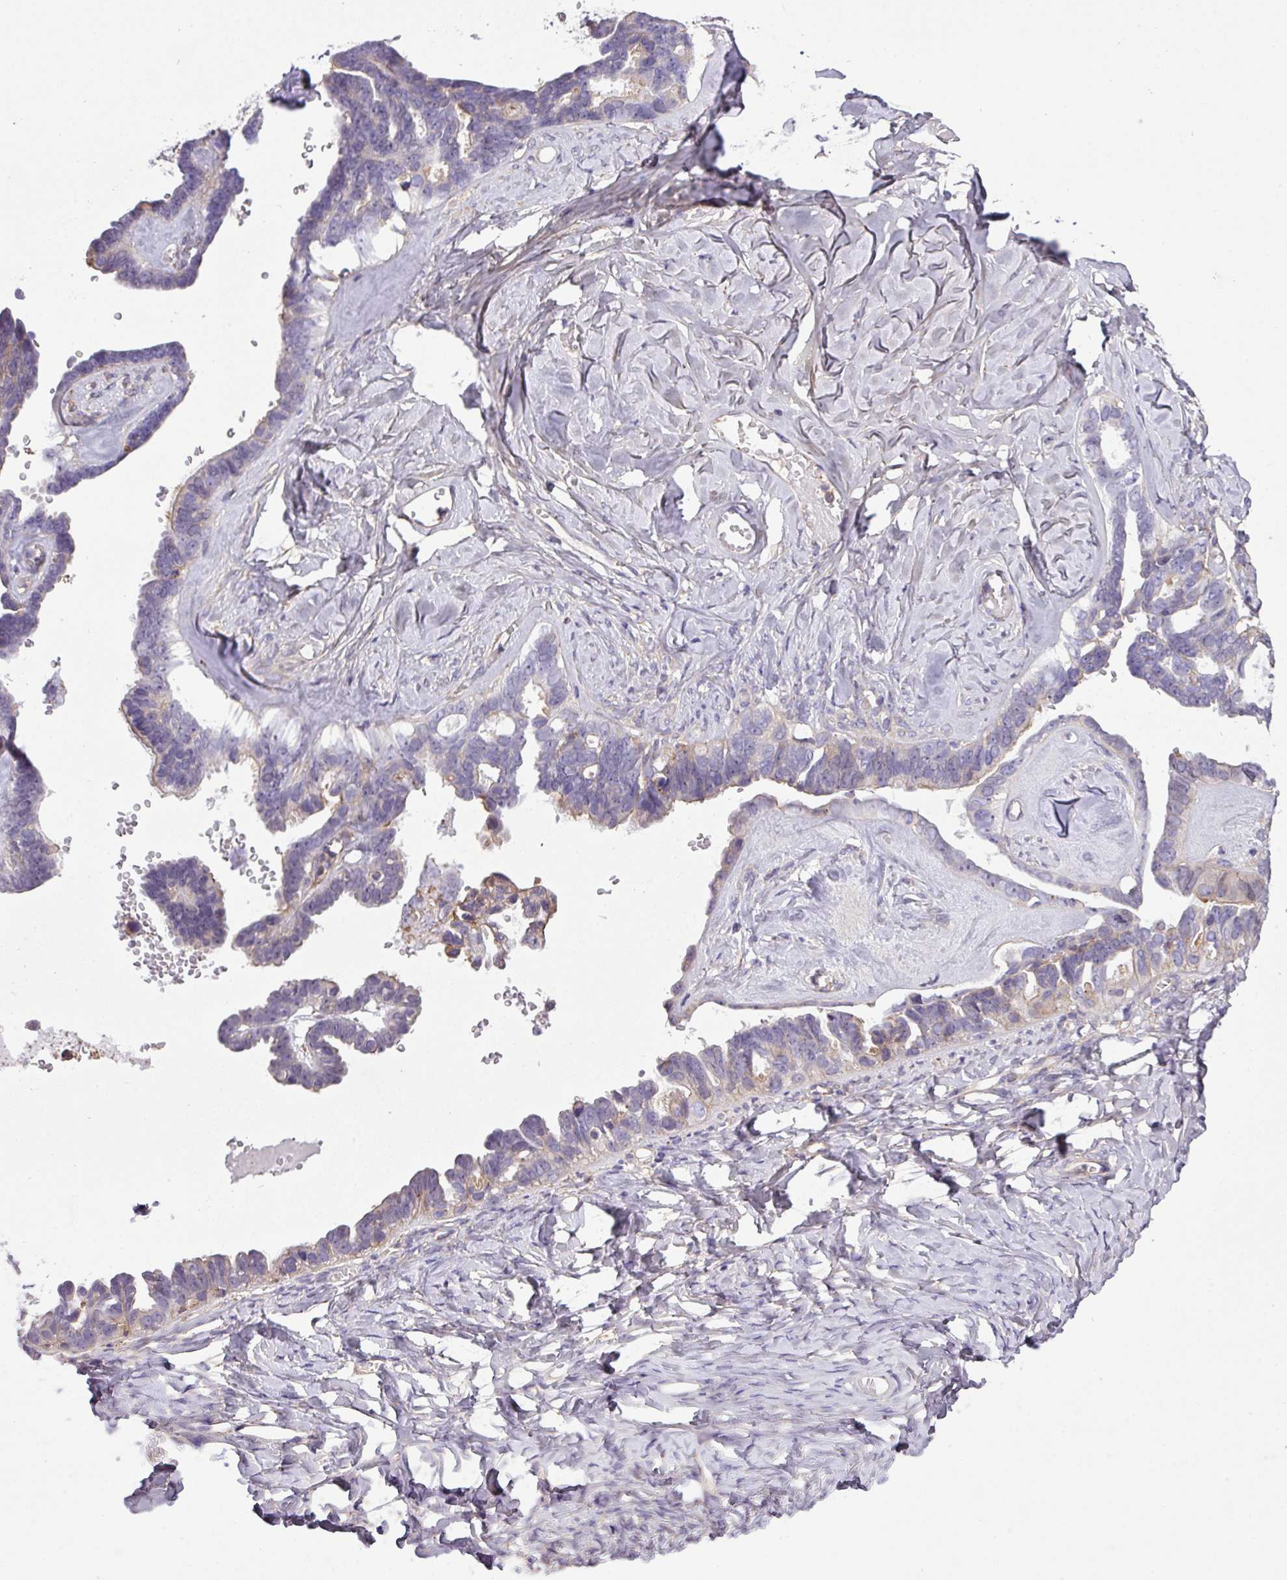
{"staining": {"intensity": "weak", "quantity": "25%-75%", "location": "cytoplasmic/membranous"}, "tissue": "ovarian cancer", "cell_type": "Tumor cells", "image_type": "cancer", "snomed": [{"axis": "morphology", "description": "Cystadenocarcinoma, serous, NOS"}, {"axis": "topography", "description": "Ovary"}], "caption": "Weak cytoplasmic/membranous expression for a protein is identified in approximately 25%-75% of tumor cells of ovarian cancer using immunohistochemistry (IHC).", "gene": "LRRC41", "patient": {"sex": "female", "age": 69}}